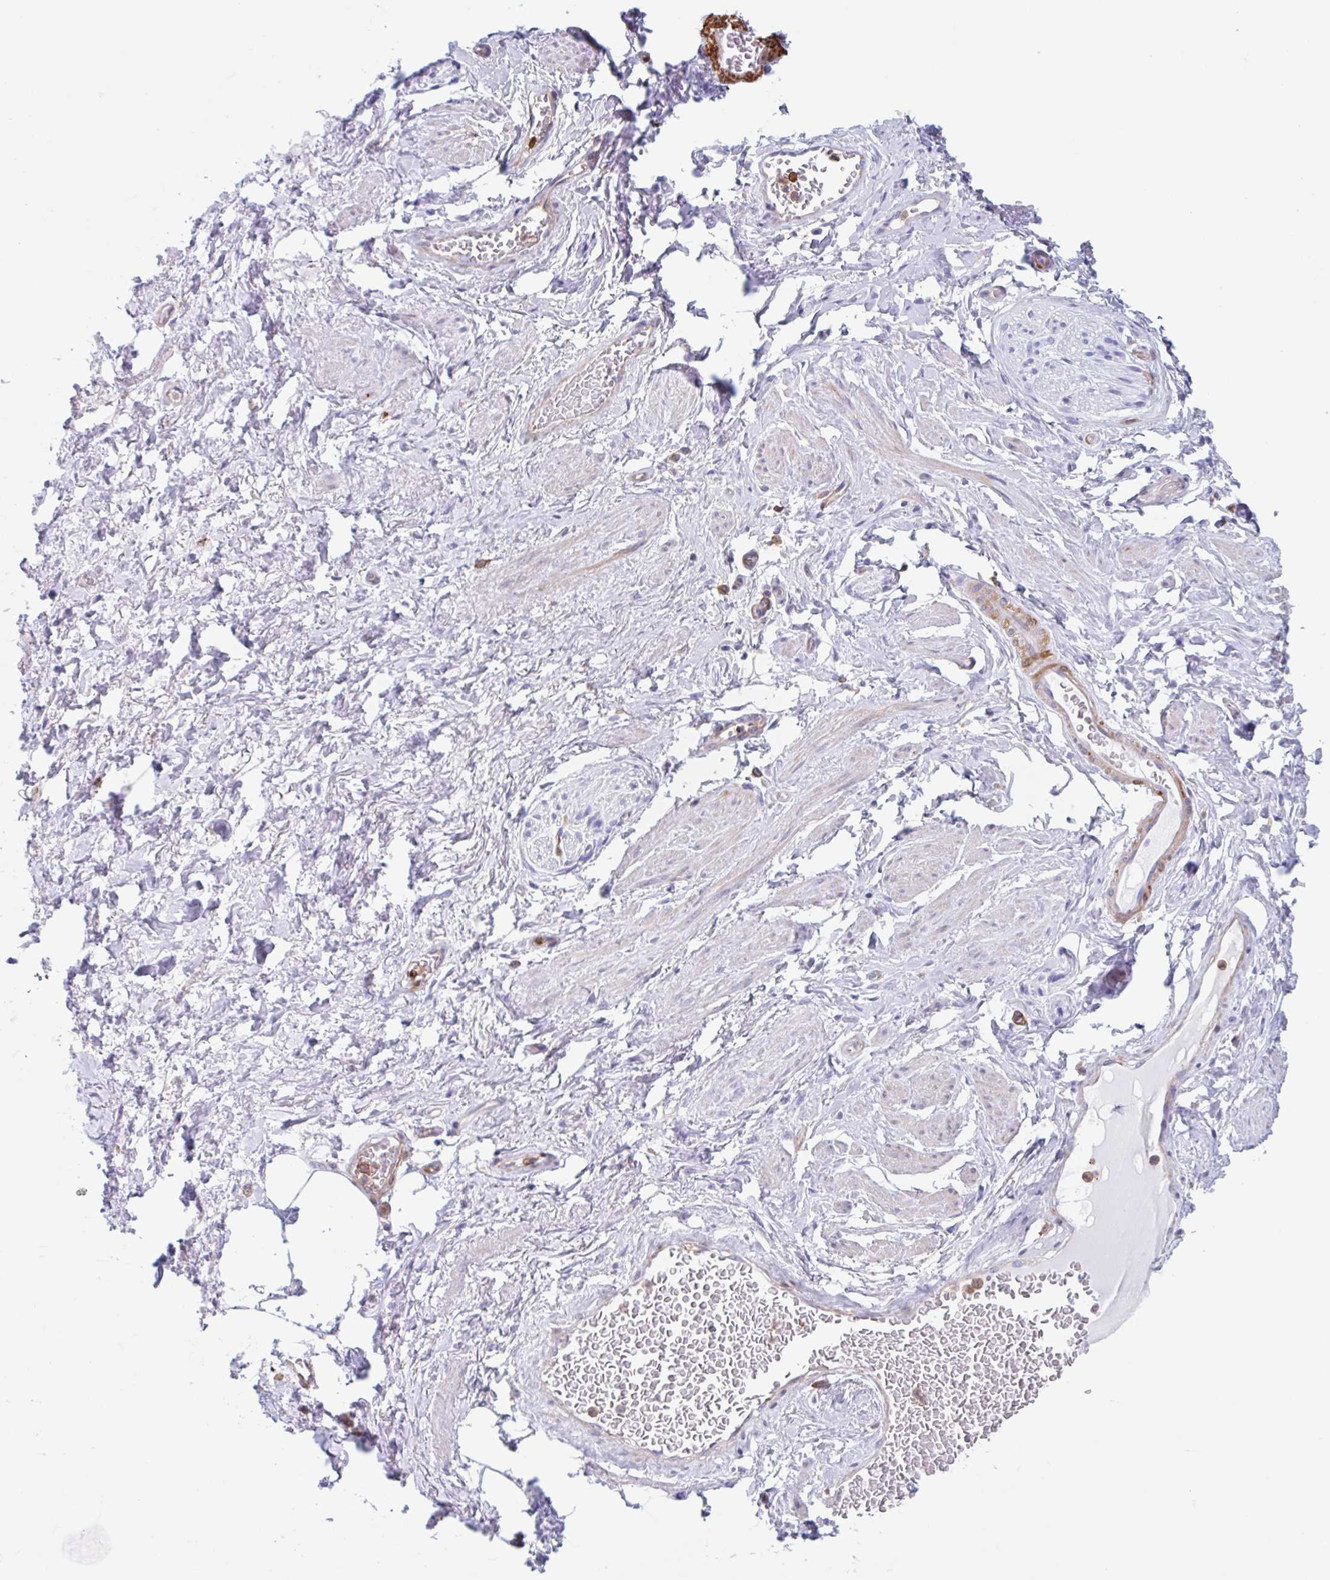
{"staining": {"intensity": "negative", "quantity": "none", "location": "none"}, "tissue": "adipose tissue", "cell_type": "Adipocytes", "image_type": "normal", "snomed": [{"axis": "morphology", "description": "Normal tissue, NOS"}, {"axis": "topography", "description": "Vagina"}, {"axis": "topography", "description": "Peripheral nerve tissue"}], "caption": "This is an IHC photomicrograph of normal adipose tissue. There is no staining in adipocytes.", "gene": "EFHD1", "patient": {"sex": "female", "age": 71}}